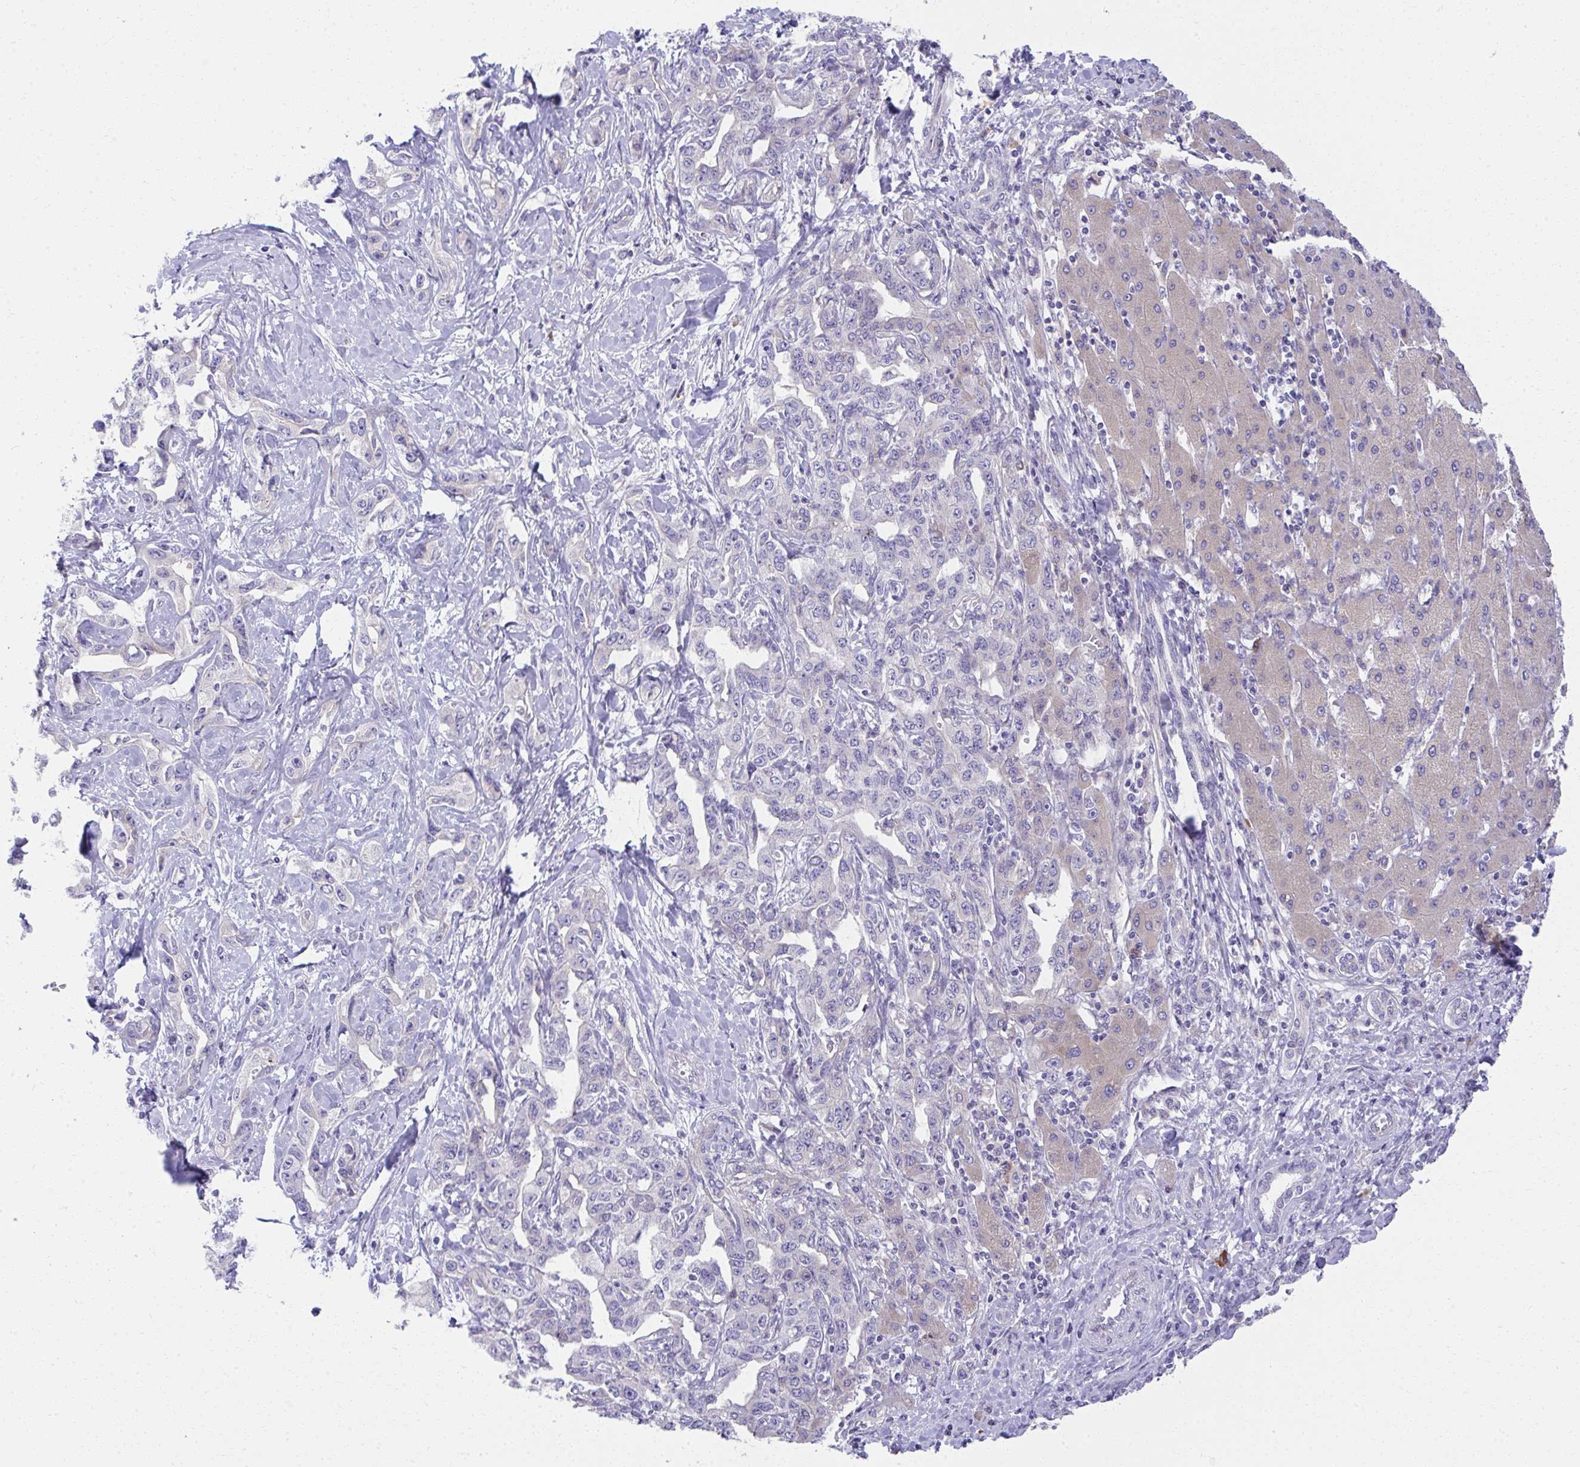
{"staining": {"intensity": "negative", "quantity": "none", "location": "none"}, "tissue": "liver cancer", "cell_type": "Tumor cells", "image_type": "cancer", "snomed": [{"axis": "morphology", "description": "Cholangiocarcinoma"}, {"axis": "topography", "description": "Liver"}], "caption": "Immunohistochemistry (IHC) histopathology image of human liver cancer (cholangiocarcinoma) stained for a protein (brown), which shows no staining in tumor cells.", "gene": "FASLG", "patient": {"sex": "male", "age": 59}}